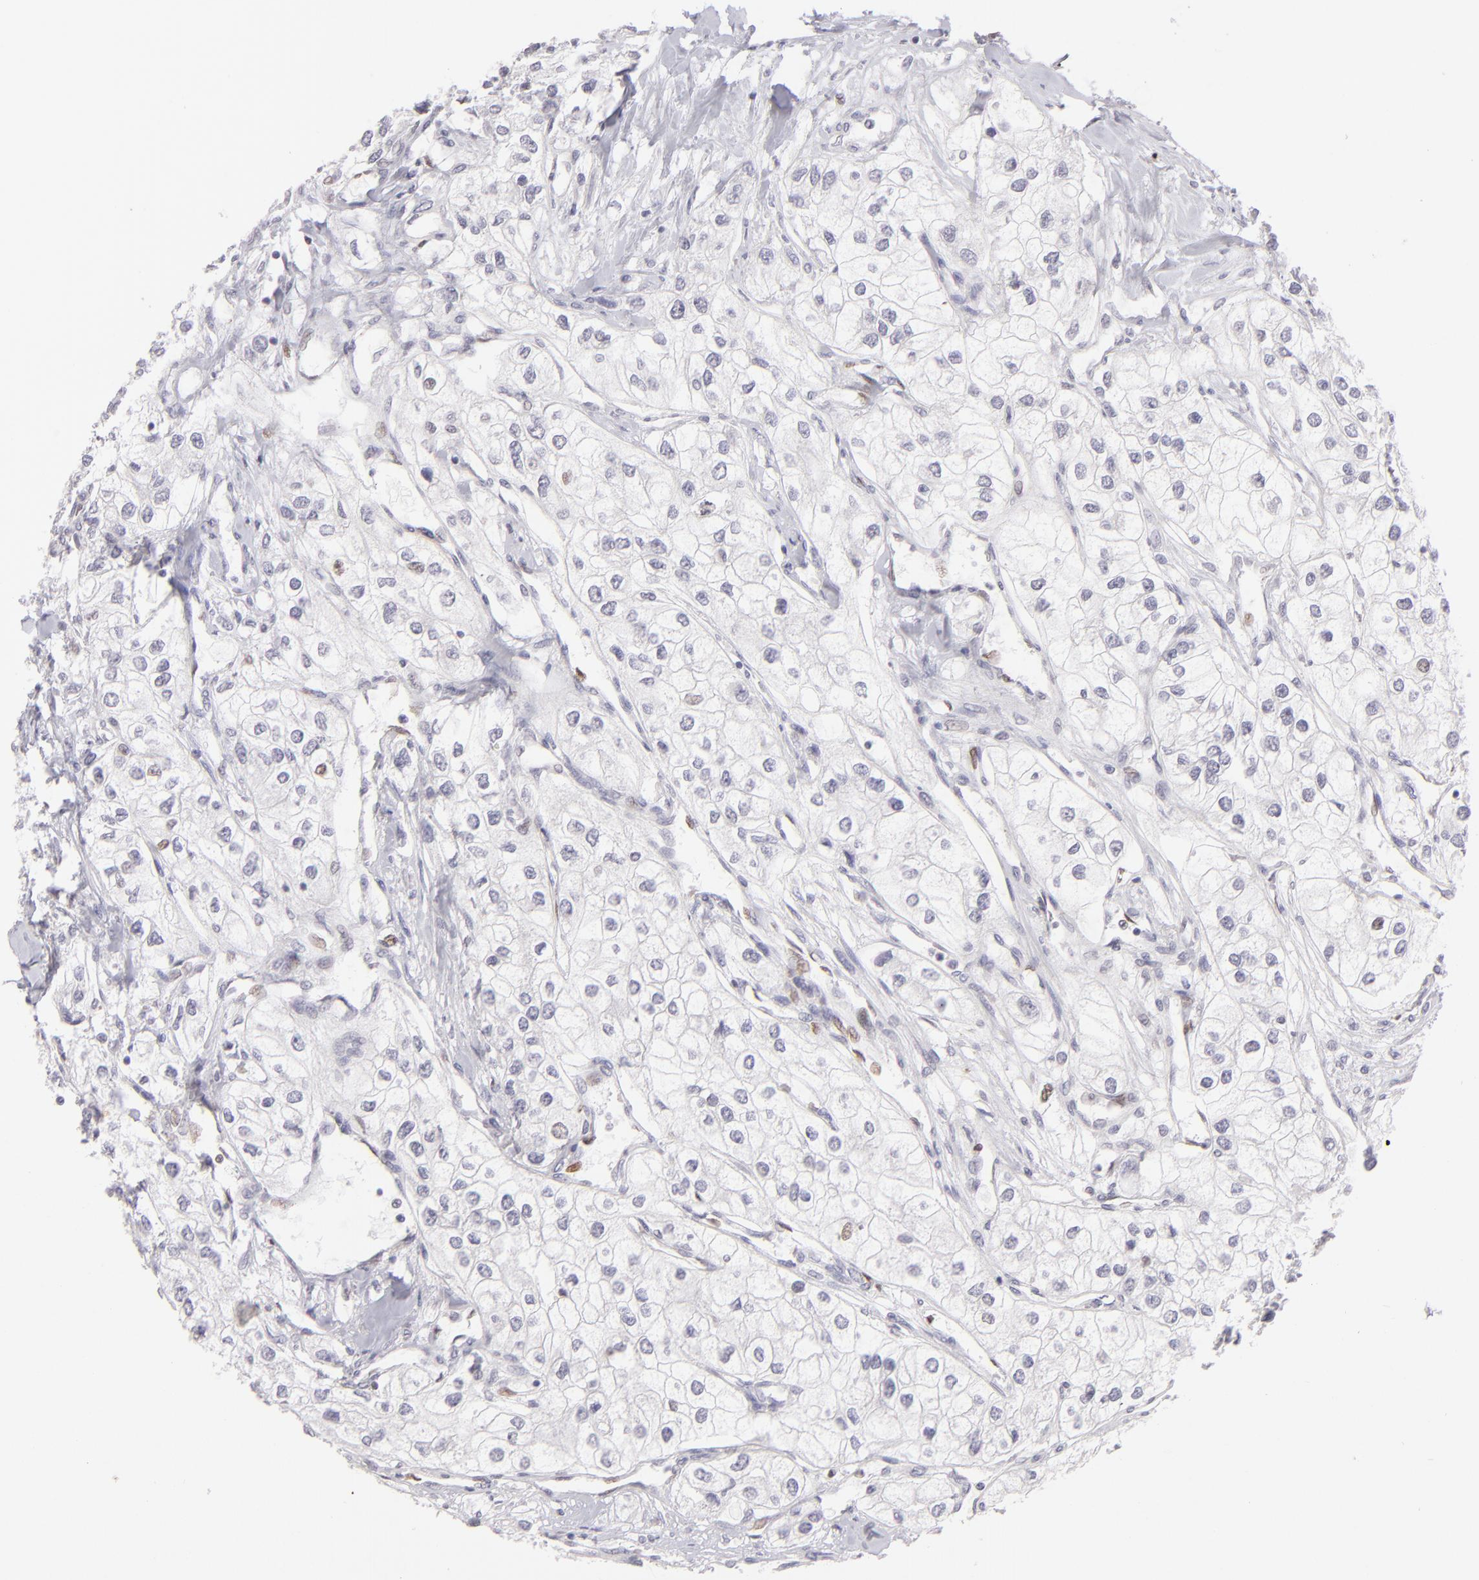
{"staining": {"intensity": "negative", "quantity": "none", "location": "none"}, "tissue": "renal cancer", "cell_type": "Tumor cells", "image_type": "cancer", "snomed": [{"axis": "morphology", "description": "Adenocarcinoma, NOS"}, {"axis": "topography", "description": "Kidney"}], "caption": "Immunohistochemical staining of human adenocarcinoma (renal) shows no significant positivity in tumor cells. (DAB IHC, high magnification).", "gene": "POU2F1", "patient": {"sex": "male", "age": 57}}